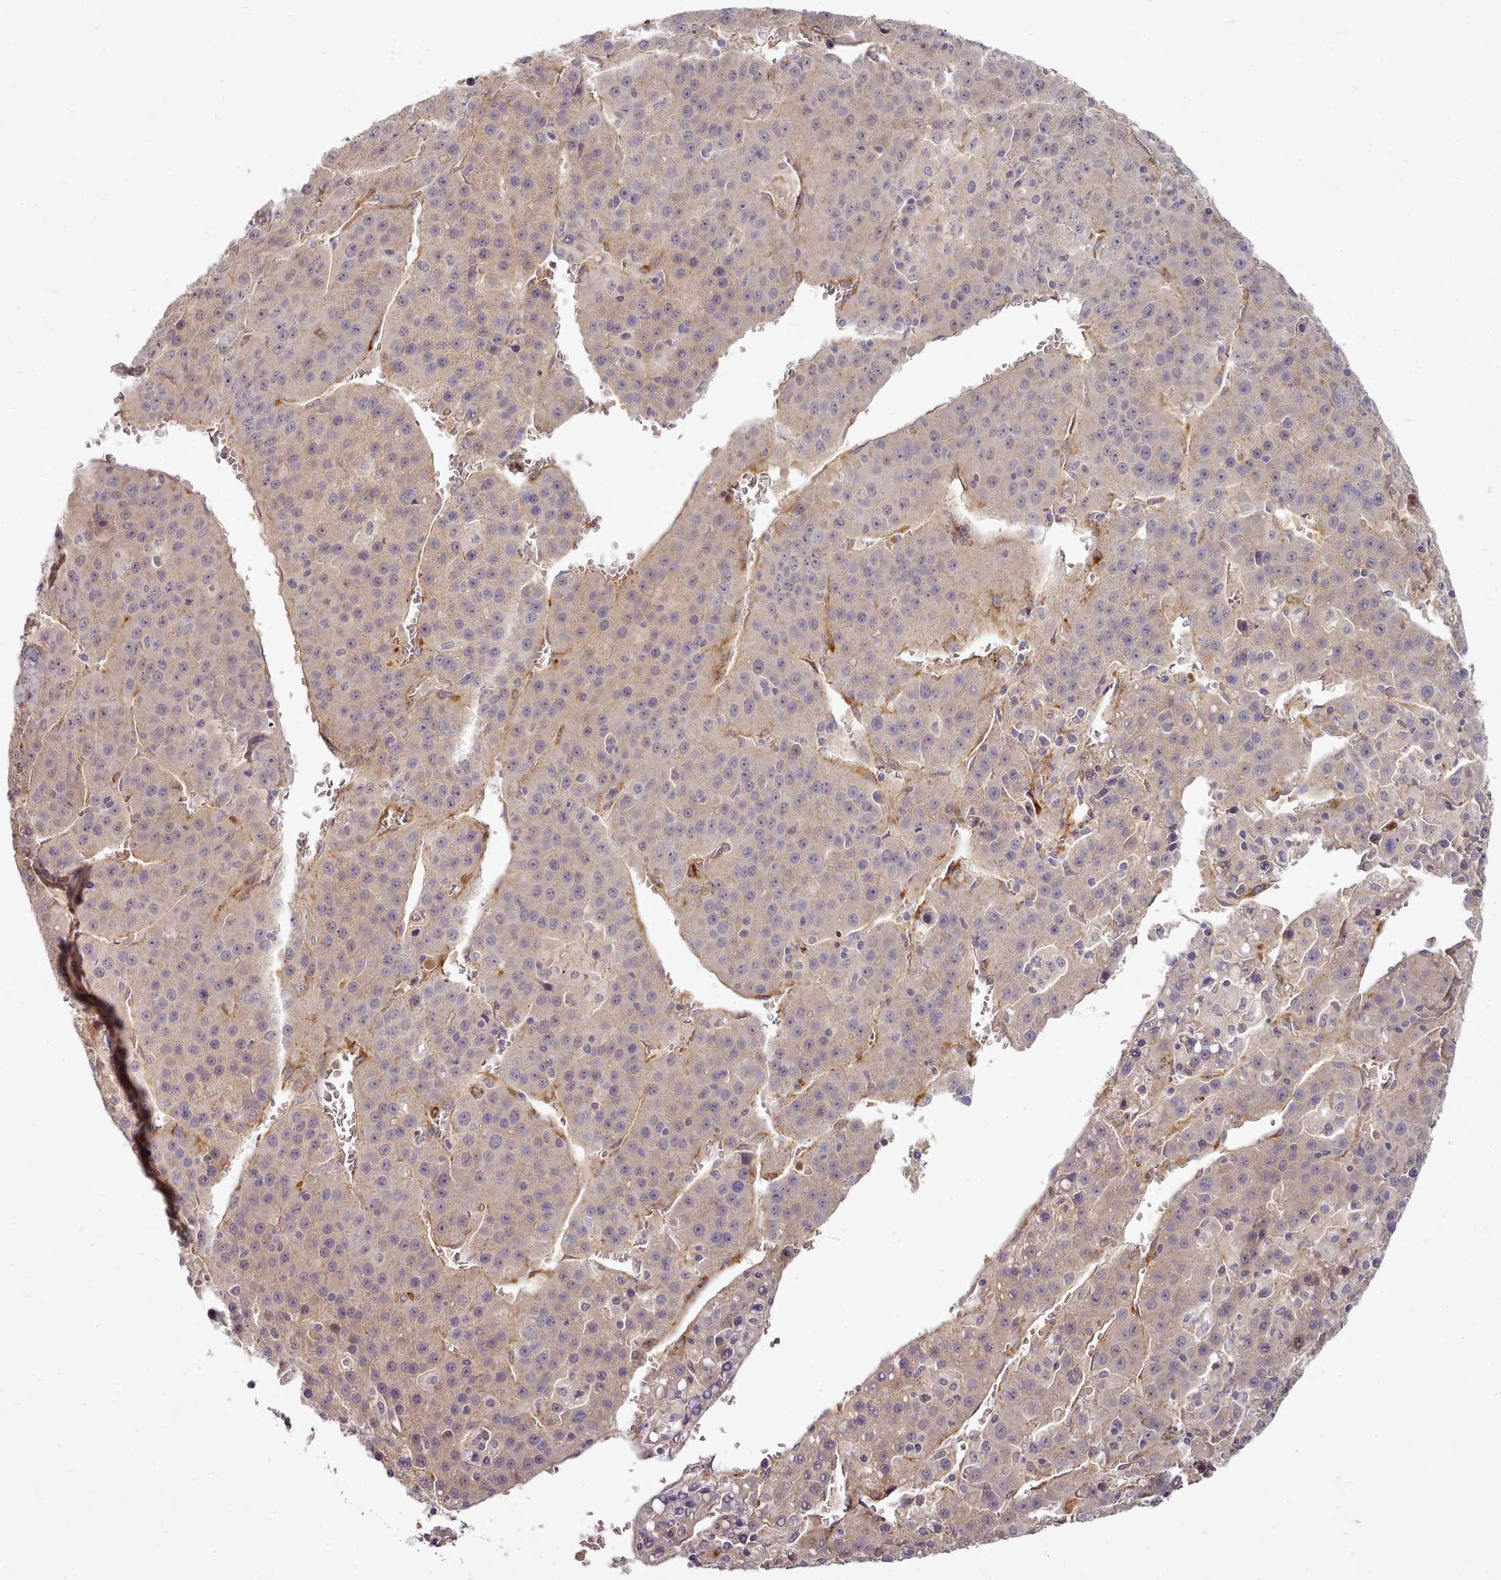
{"staining": {"intensity": "weak", "quantity": "25%-75%", "location": "cytoplasmic/membranous,nuclear"}, "tissue": "liver cancer", "cell_type": "Tumor cells", "image_type": "cancer", "snomed": [{"axis": "morphology", "description": "Carcinoma, Hepatocellular, NOS"}, {"axis": "topography", "description": "Liver"}], "caption": "High-power microscopy captured an IHC image of liver hepatocellular carcinoma, revealing weak cytoplasmic/membranous and nuclear staining in approximately 25%-75% of tumor cells.", "gene": "C1QTNF5", "patient": {"sex": "female", "age": 53}}